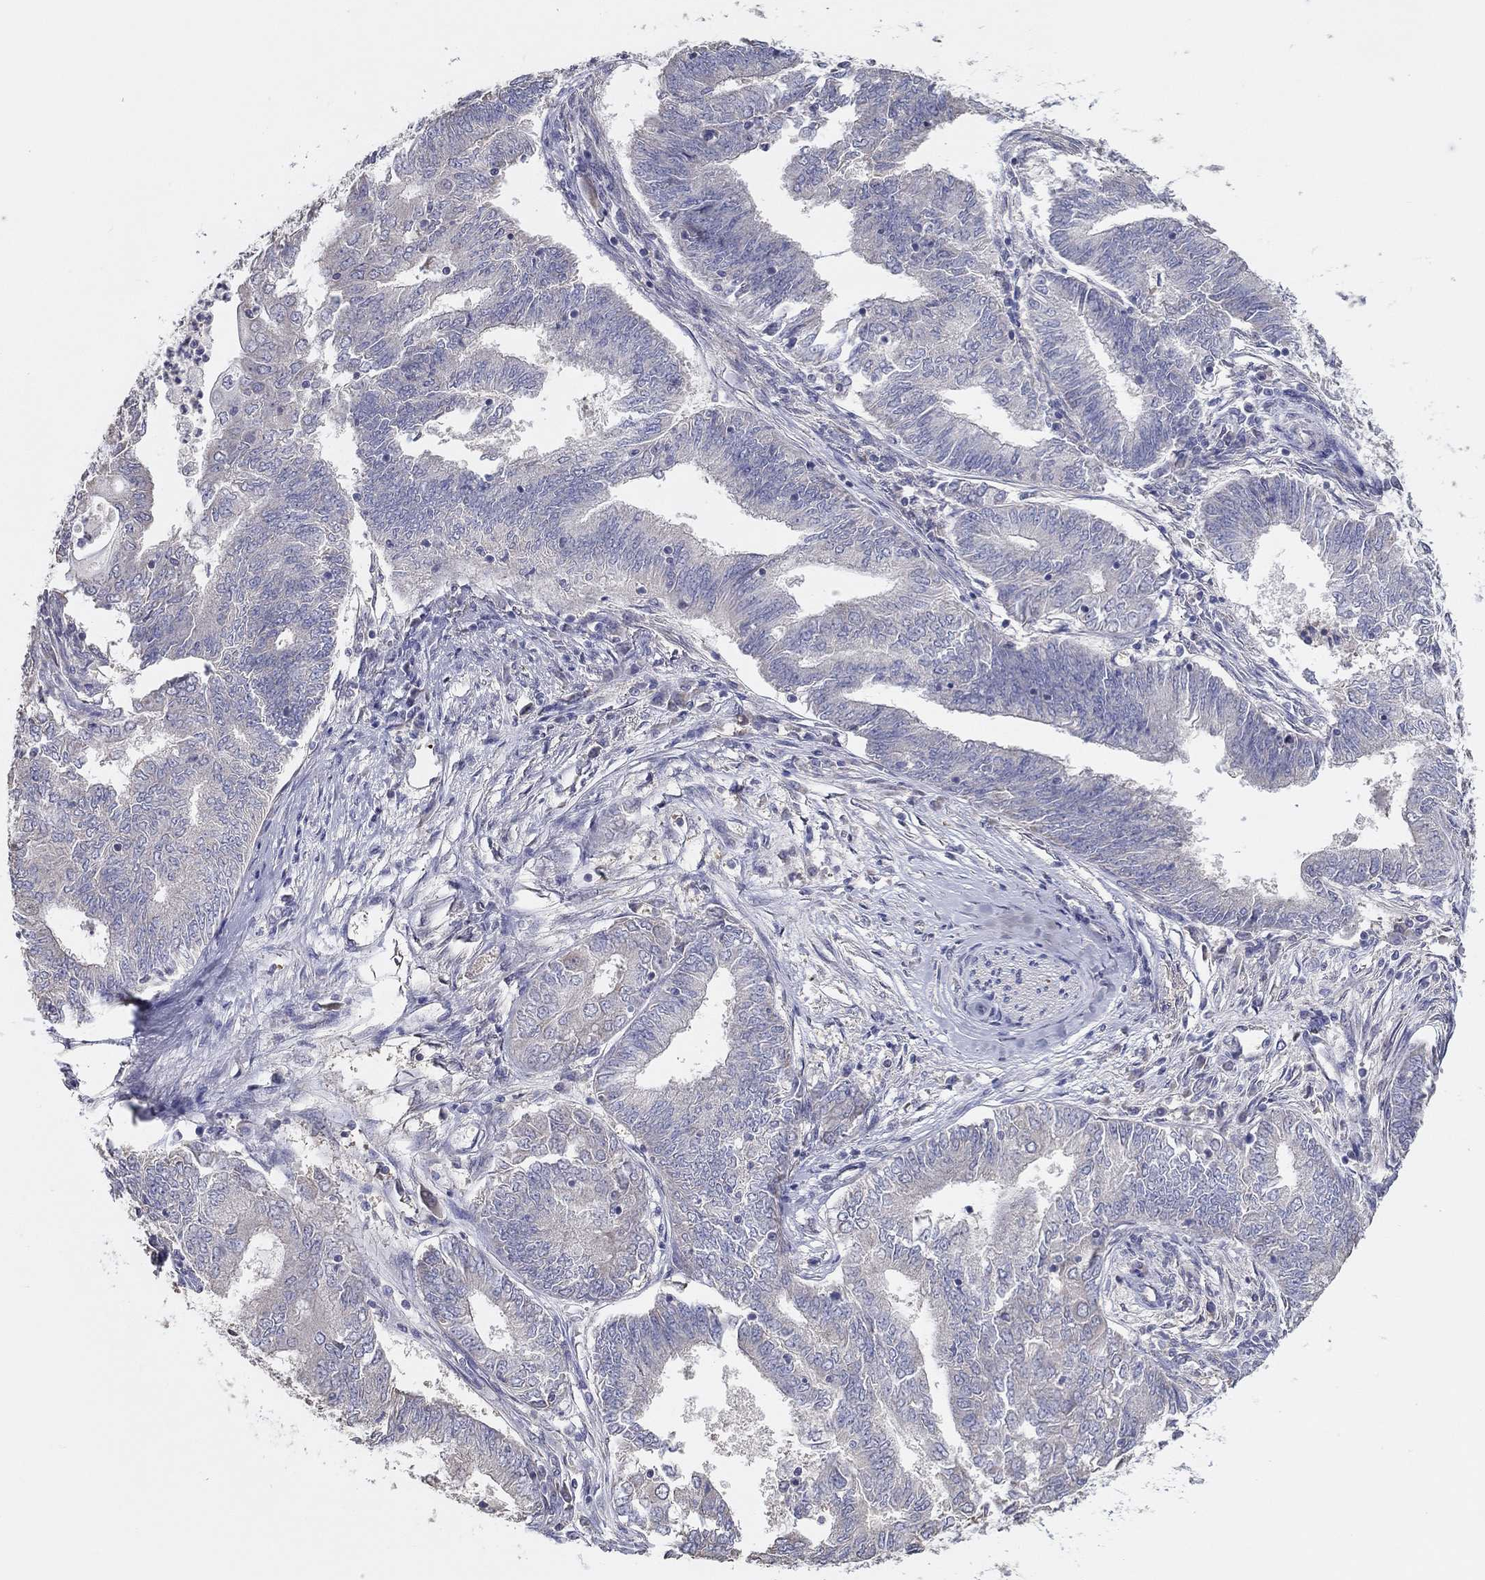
{"staining": {"intensity": "negative", "quantity": "none", "location": "none"}, "tissue": "endometrial cancer", "cell_type": "Tumor cells", "image_type": "cancer", "snomed": [{"axis": "morphology", "description": "Adenocarcinoma, NOS"}, {"axis": "topography", "description": "Endometrium"}], "caption": "An image of human endometrial cancer is negative for staining in tumor cells. (DAB IHC with hematoxylin counter stain).", "gene": "DOCK3", "patient": {"sex": "female", "age": 62}}